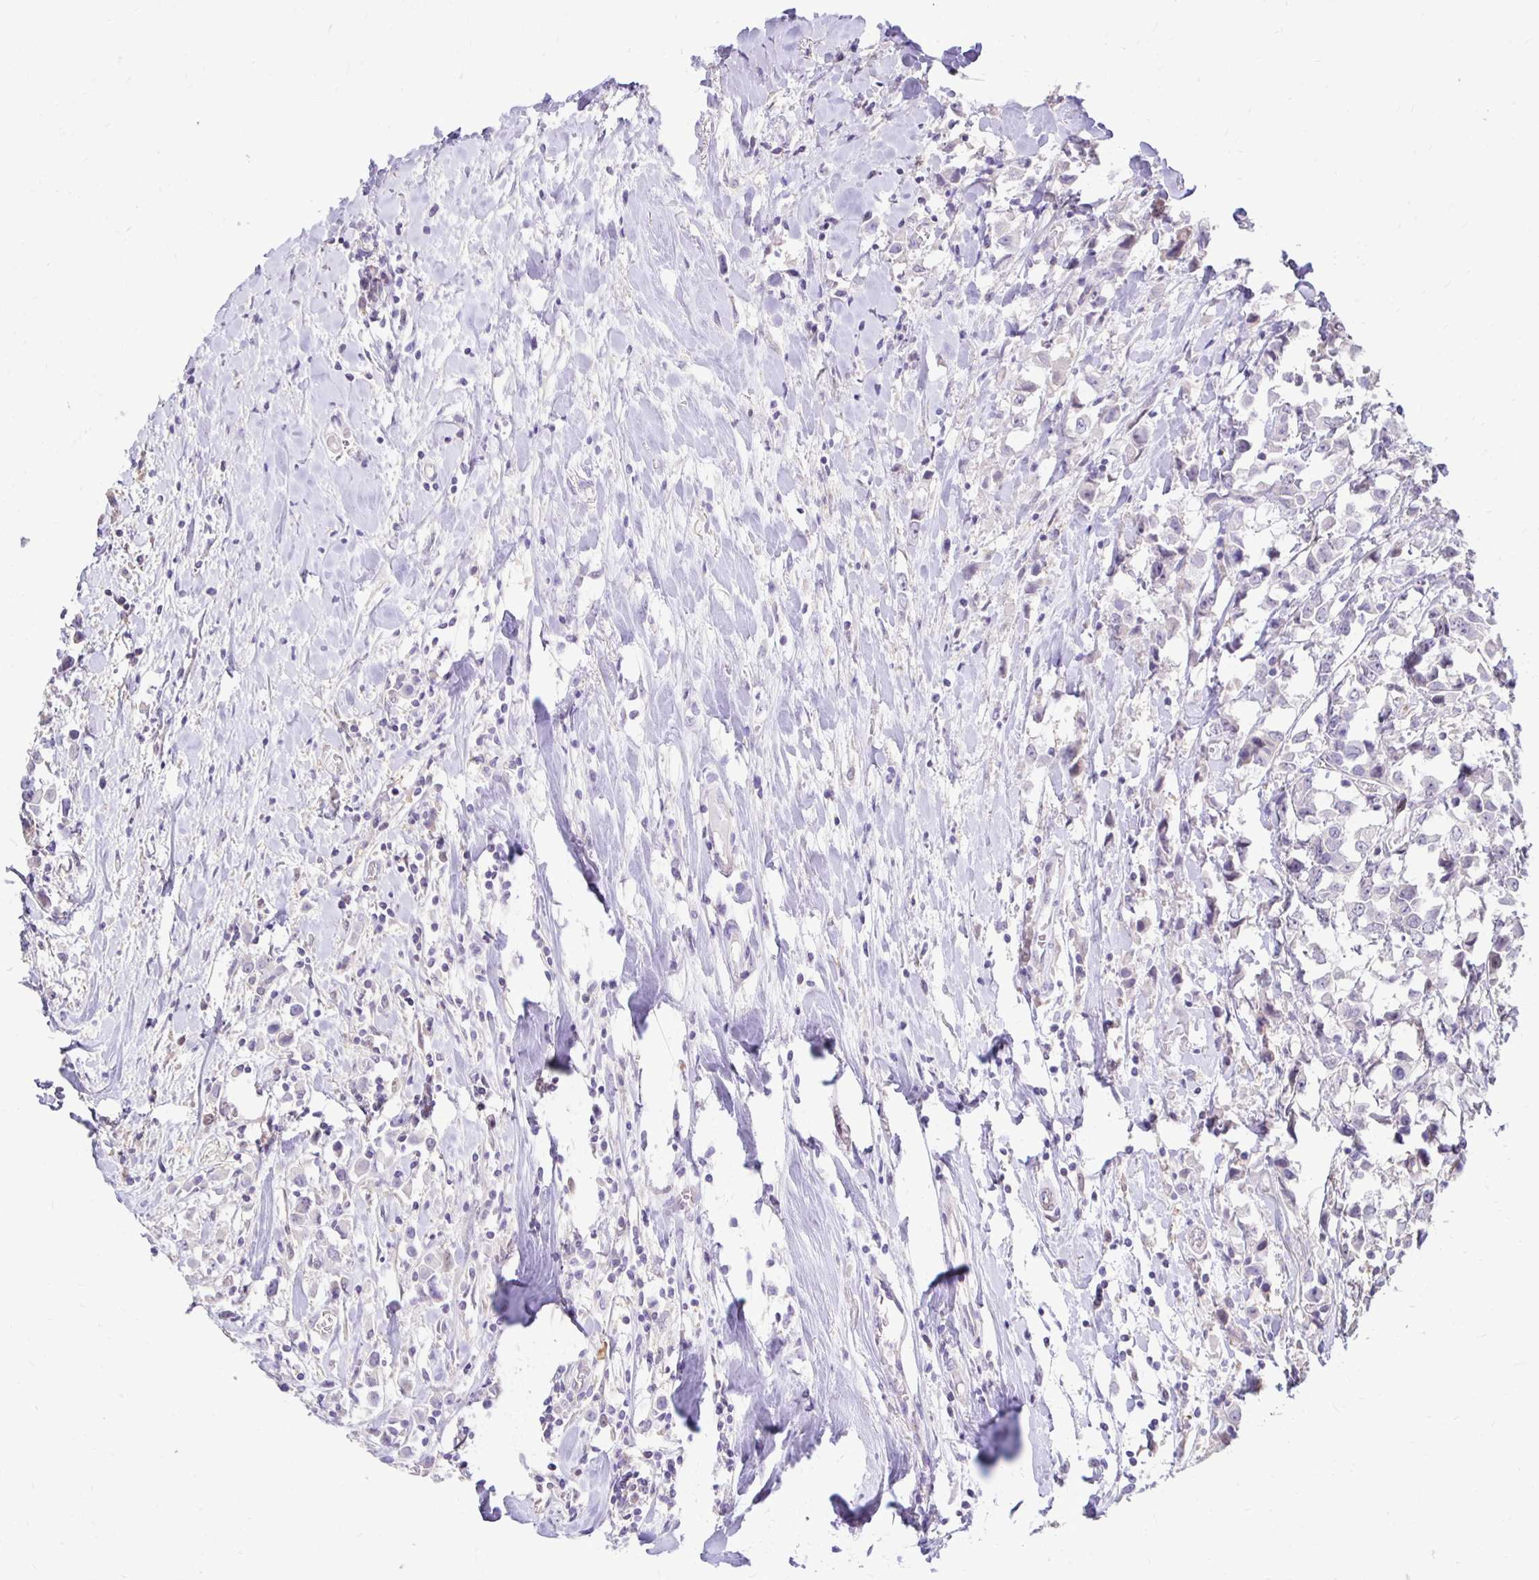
{"staining": {"intensity": "negative", "quantity": "none", "location": "none"}, "tissue": "breast cancer", "cell_type": "Tumor cells", "image_type": "cancer", "snomed": [{"axis": "morphology", "description": "Duct carcinoma"}, {"axis": "topography", "description": "Breast"}], "caption": "Immunohistochemistry (IHC) photomicrograph of neoplastic tissue: breast infiltrating ductal carcinoma stained with DAB shows no significant protein positivity in tumor cells.", "gene": "GAS2", "patient": {"sex": "female", "age": 61}}